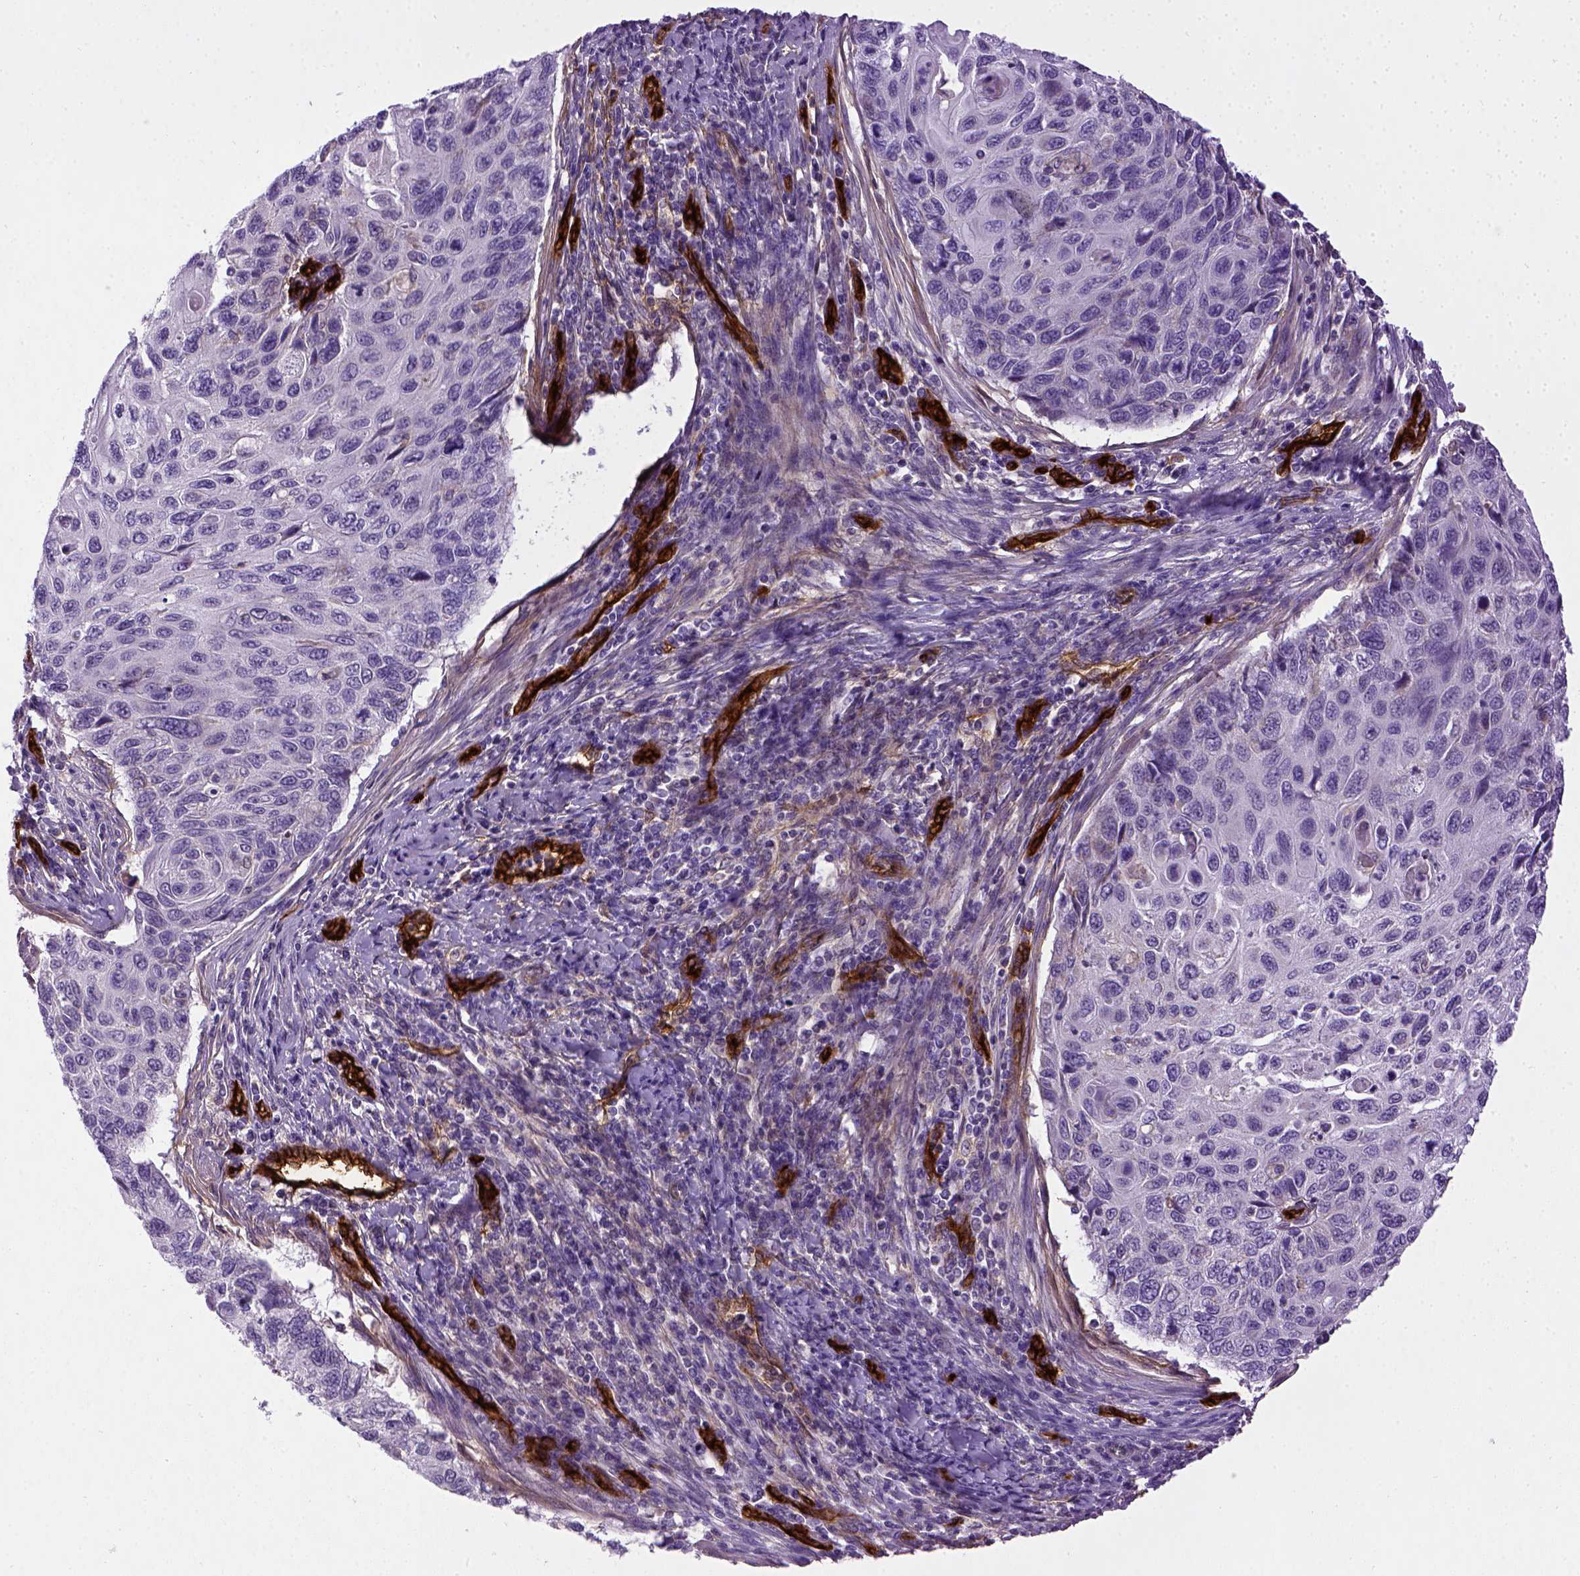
{"staining": {"intensity": "negative", "quantity": "none", "location": "none"}, "tissue": "cervical cancer", "cell_type": "Tumor cells", "image_type": "cancer", "snomed": [{"axis": "morphology", "description": "Squamous cell carcinoma, NOS"}, {"axis": "topography", "description": "Cervix"}], "caption": "Squamous cell carcinoma (cervical) was stained to show a protein in brown. There is no significant expression in tumor cells.", "gene": "ENG", "patient": {"sex": "female", "age": 70}}